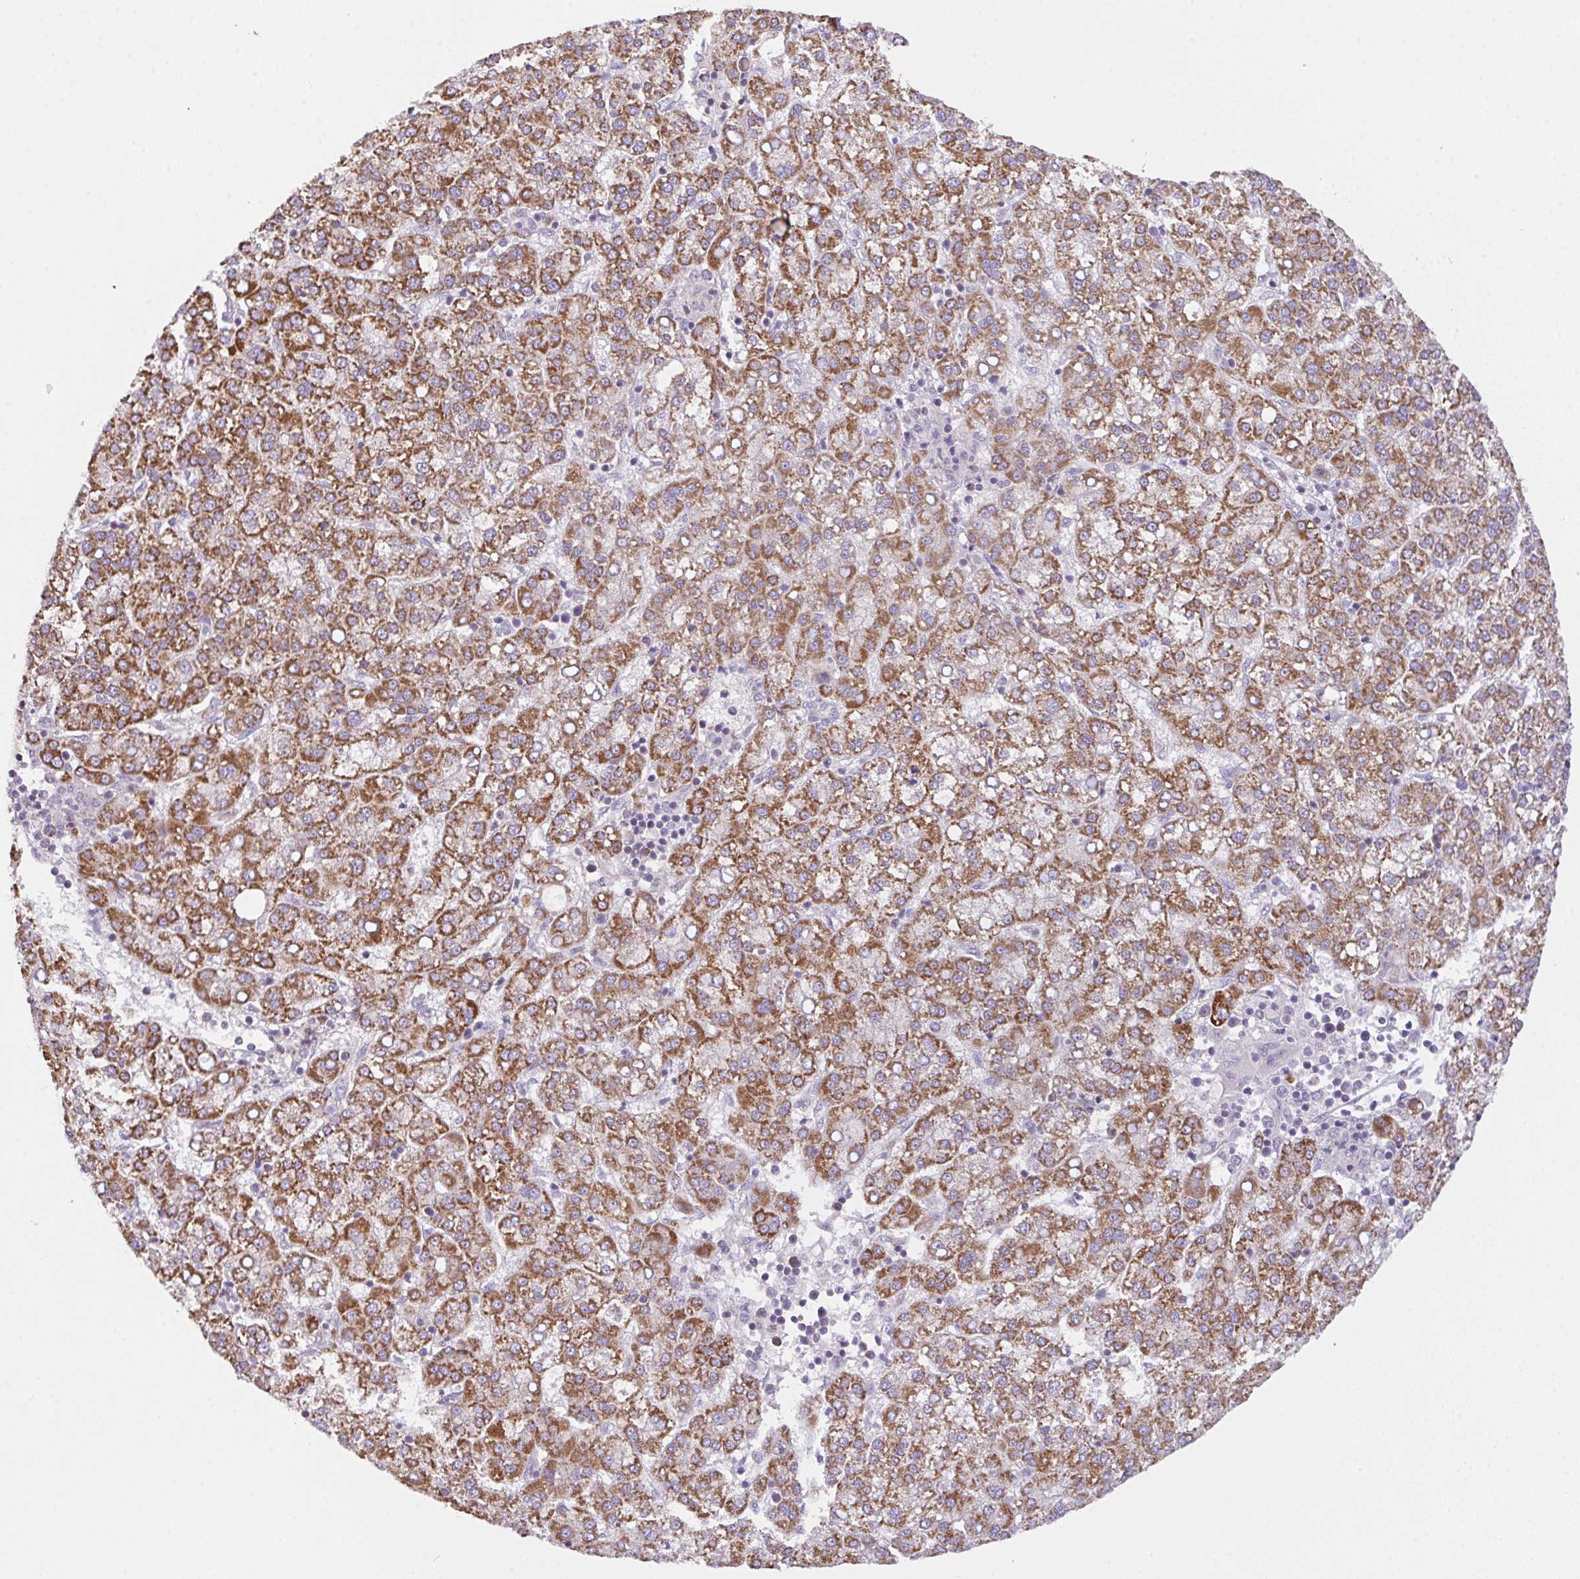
{"staining": {"intensity": "strong", "quantity": ">75%", "location": "cytoplasmic/membranous"}, "tissue": "liver cancer", "cell_type": "Tumor cells", "image_type": "cancer", "snomed": [{"axis": "morphology", "description": "Carcinoma, Hepatocellular, NOS"}, {"axis": "topography", "description": "Liver"}], "caption": "A brown stain shows strong cytoplasmic/membranous expression of a protein in human hepatocellular carcinoma (liver) tumor cells.", "gene": "CHDH", "patient": {"sex": "female", "age": 58}}